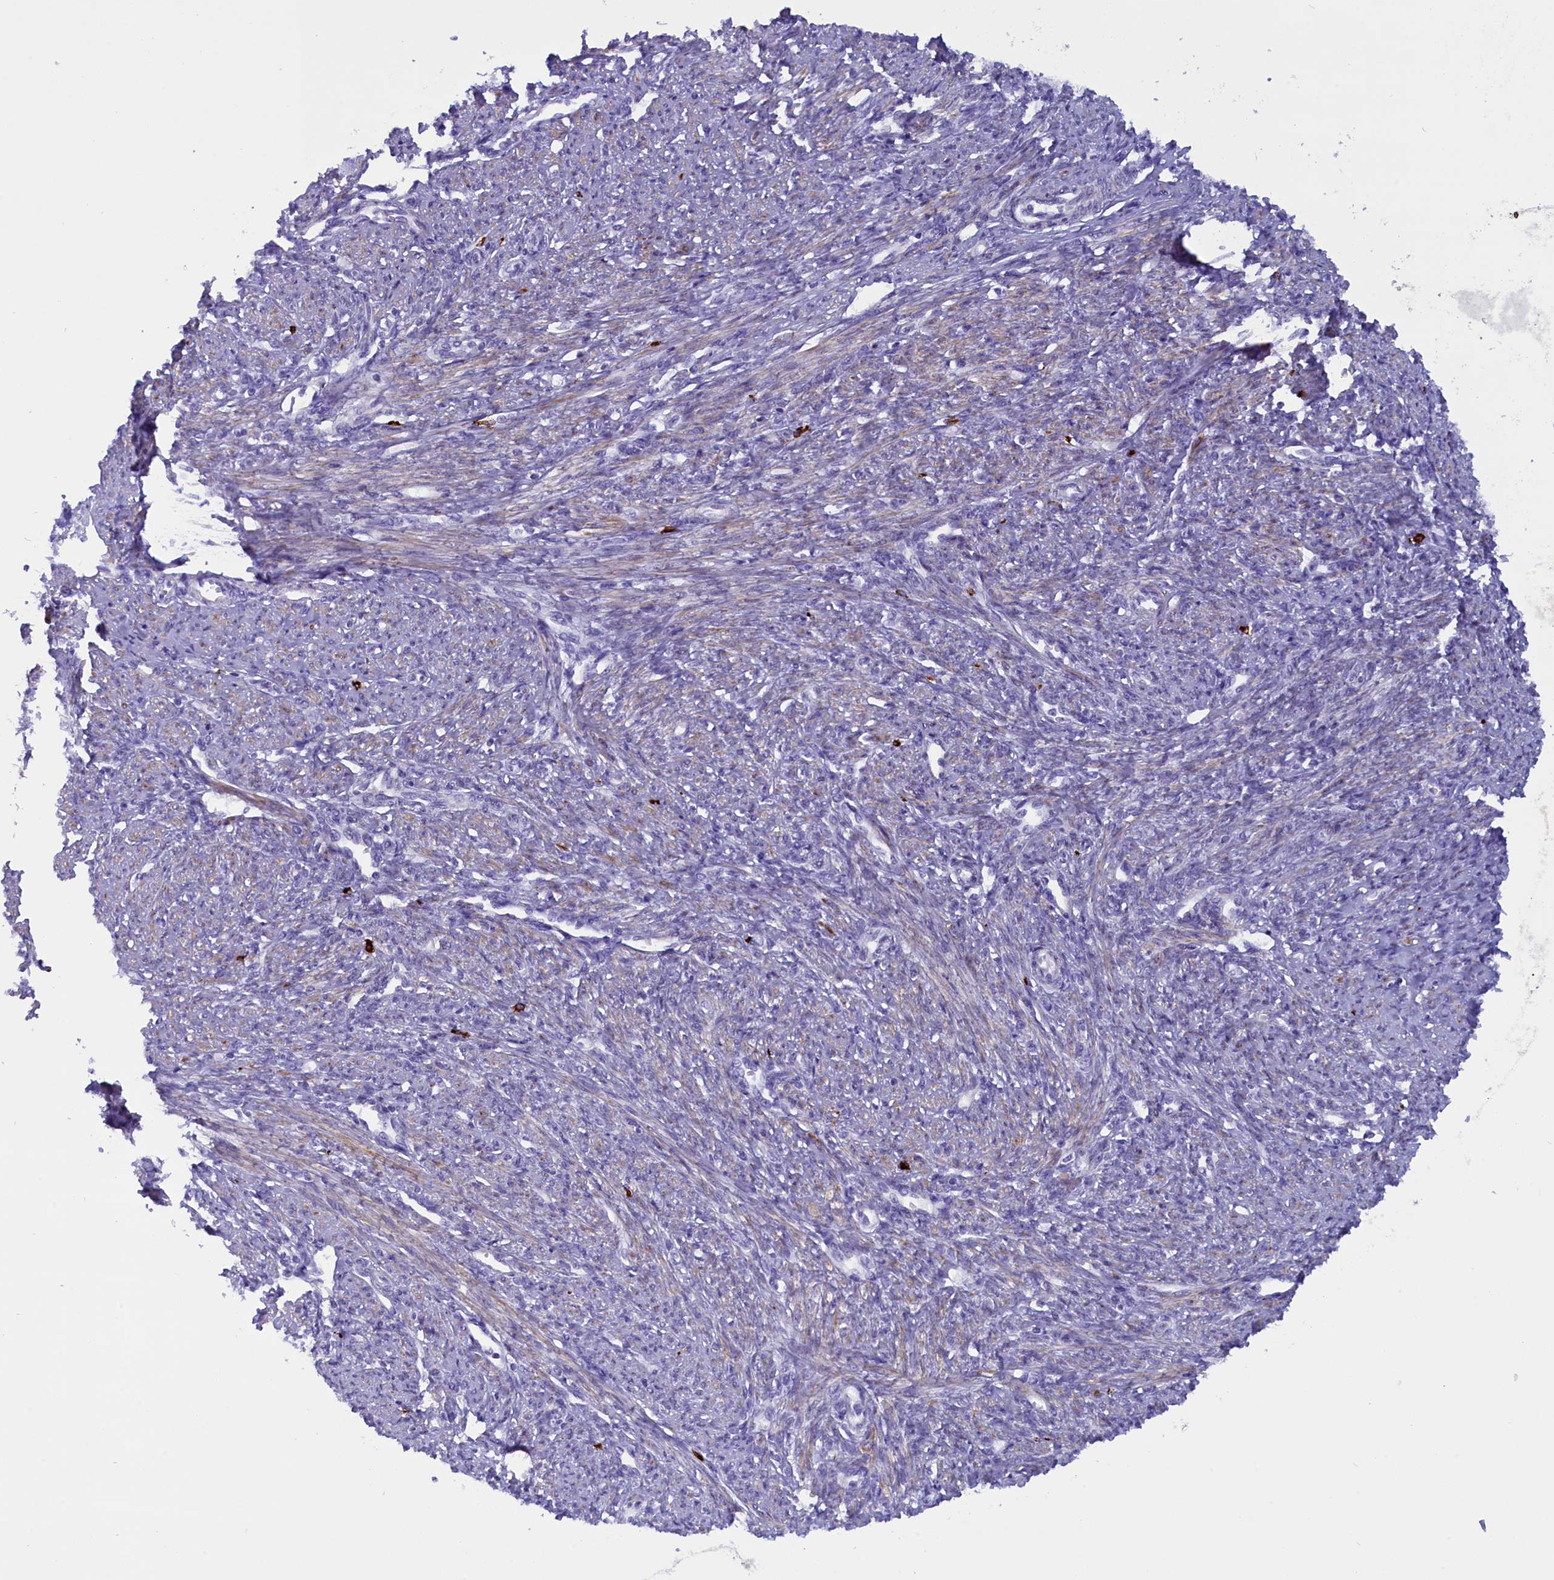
{"staining": {"intensity": "moderate", "quantity": "25%-75%", "location": "cytoplasmic/membranous"}, "tissue": "smooth muscle", "cell_type": "Smooth muscle cells", "image_type": "normal", "snomed": [{"axis": "morphology", "description": "Normal tissue, NOS"}, {"axis": "topography", "description": "Smooth muscle"}, {"axis": "topography", "description": "Uterus"}], "caption": "This photomicrograph demonstrates IHC staining of benign smooth muscle, with medium moderate cytoplasmic/membranous staining in about 25%-75% of smooth muscle cells.", "gene": "RTTN", "patient": {"sex": "female", "age": 59}}